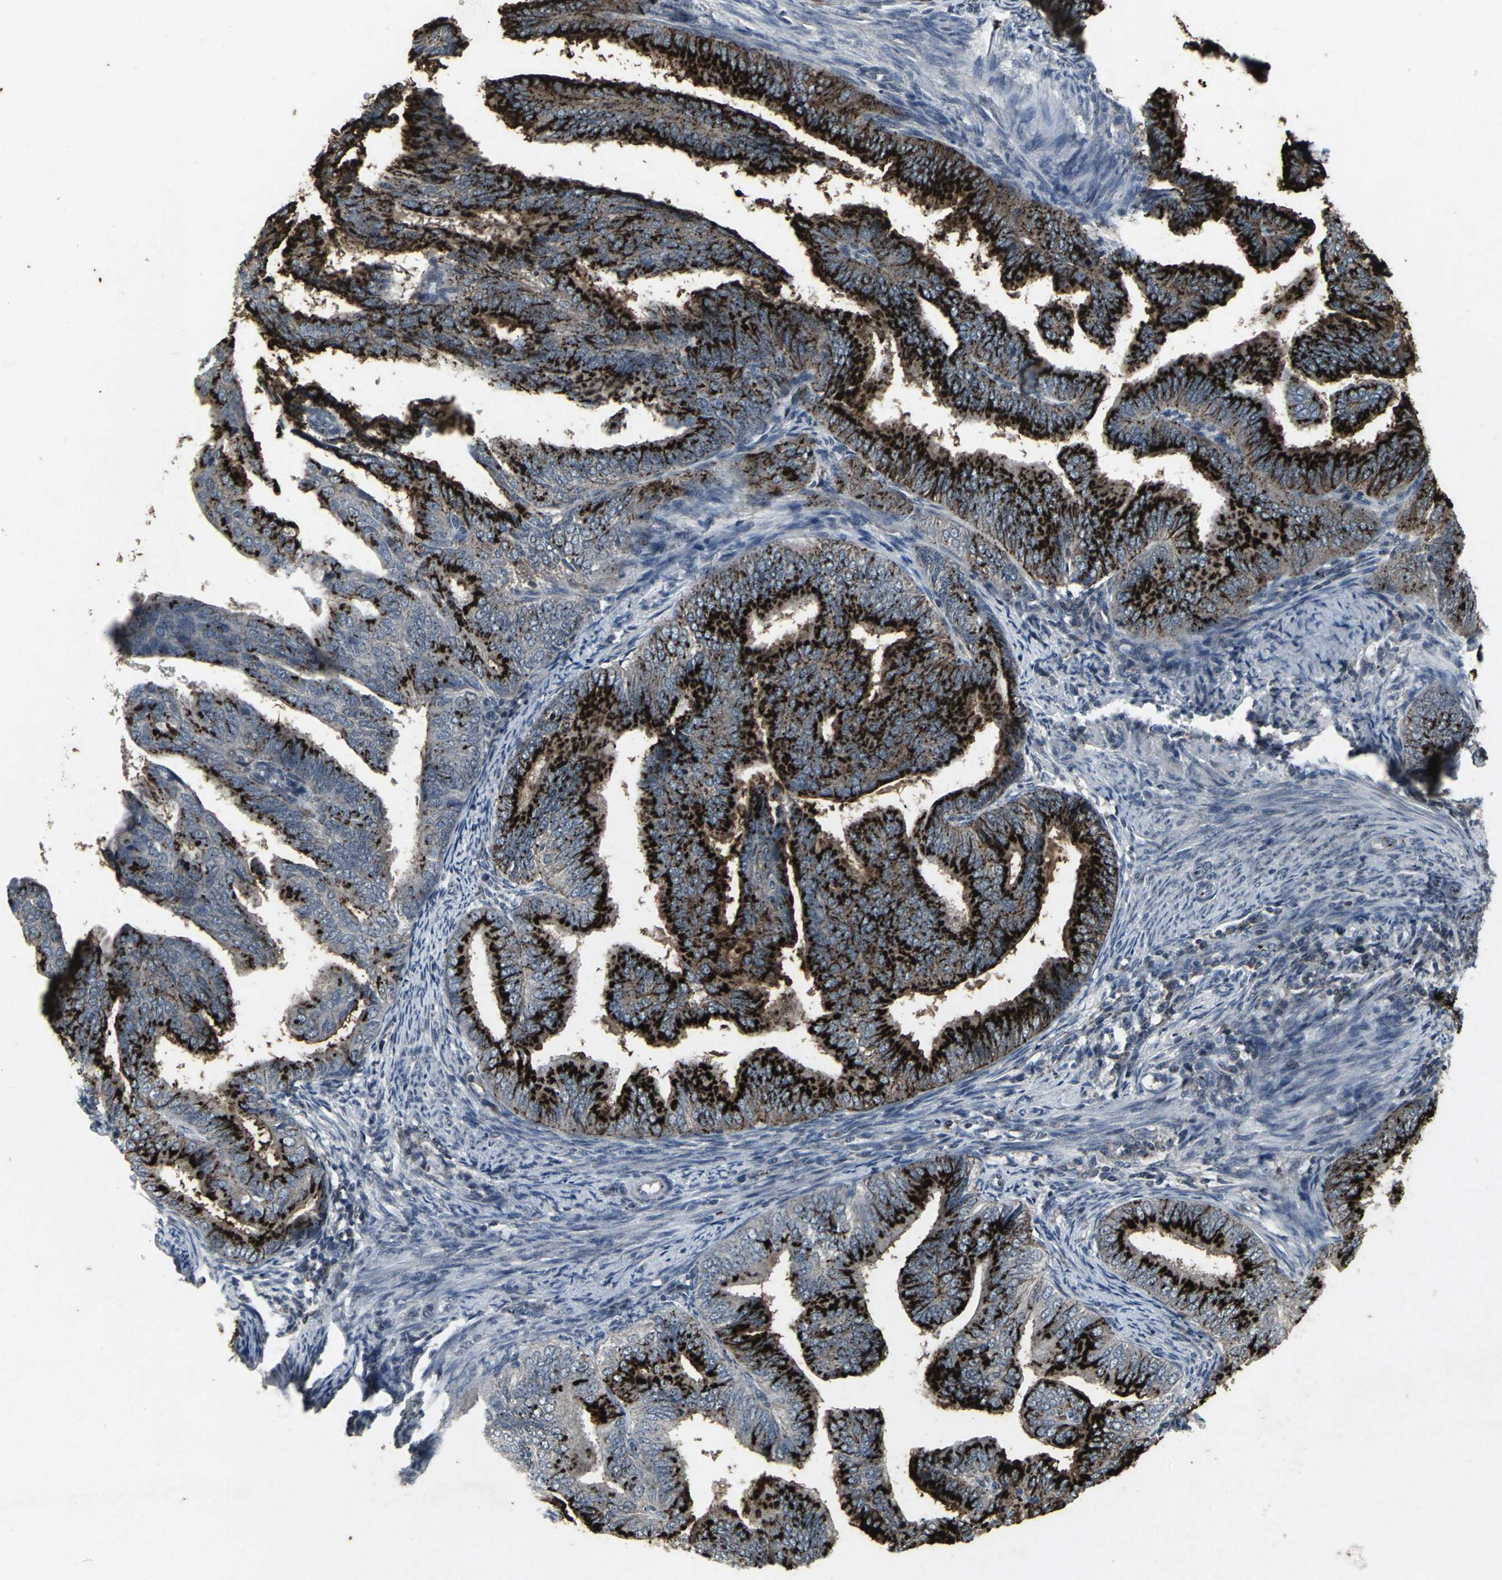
{"staining": {"intensity": "strong", "quantity": ">75%", "location": "cytoplasmic/membranous"}, "tissue": "endometrial cancer", "cell_type": "Tumor cells", "image_type": "cancer", "snomed": [{"axis": "morphology", "description": "Adenocarcinoma, NOS"}, {"axis": "topography", "description": "Endometrium"}], "caption": "A micrograph of endometrial cancer stained for a protein shows strong cytoplasmic/membranous brown staining in tumor cells.", "gene": "BMP4", "patient": {"sex": "female", "age": 58}}